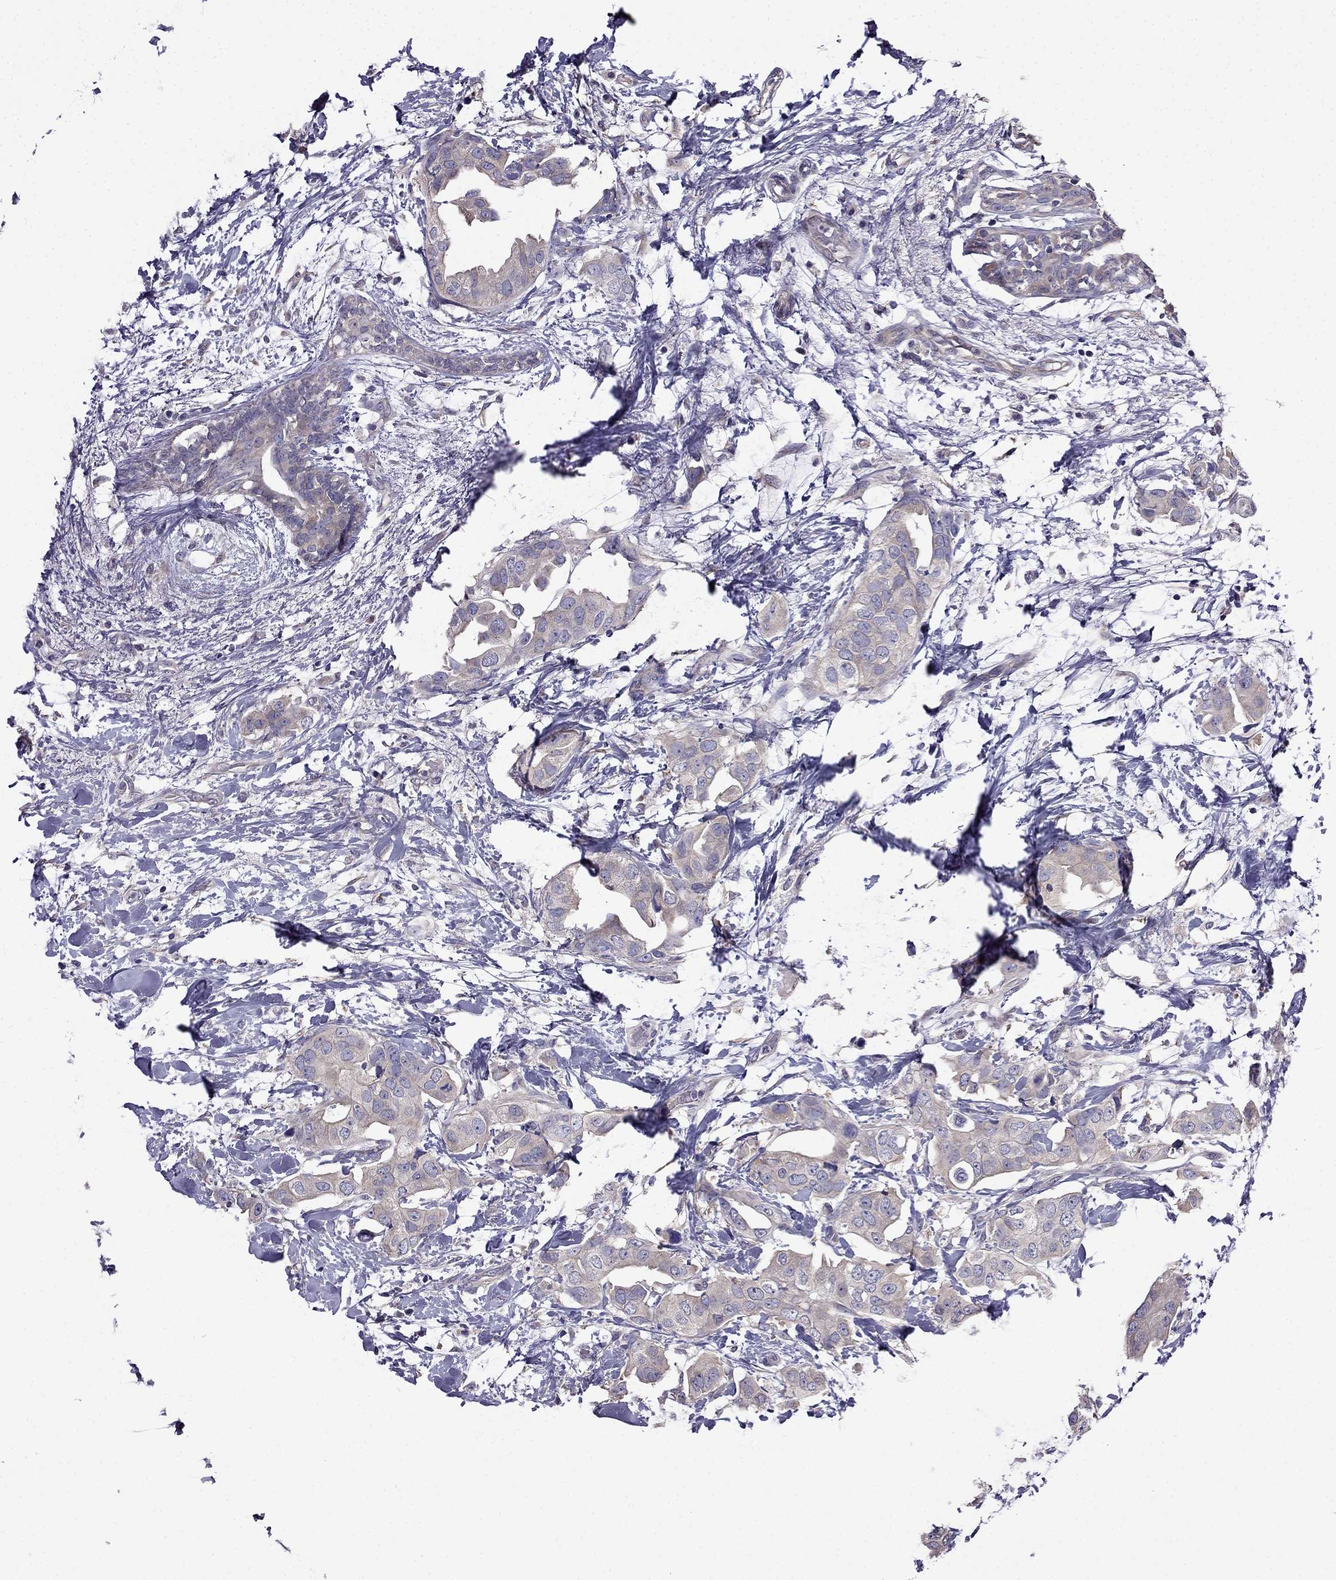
{"staining": {"intensity": "weak", "quantity": "25%-75%", "location": "cytoplasmic/membranous"}, "tissue": "breast cancer", "cell_type": "Tumor cells", "image_type": "cancer", "snomed": [{"axis": "morphology", "description": "Normal tissue, NOS"}, {"axis": "morphology", "description": "Duct carcinoma"}, {"axis": "topography", "description": "Breast"}], "caption": "Human intraductal carcinoma (breast) stained with a brown dye shows weak cytoplasmic/membranous positive staining in about 25%-75% of tumor cells.", "gene": "SCNN1D", "patient": {"sex": "female", "age": 40}}